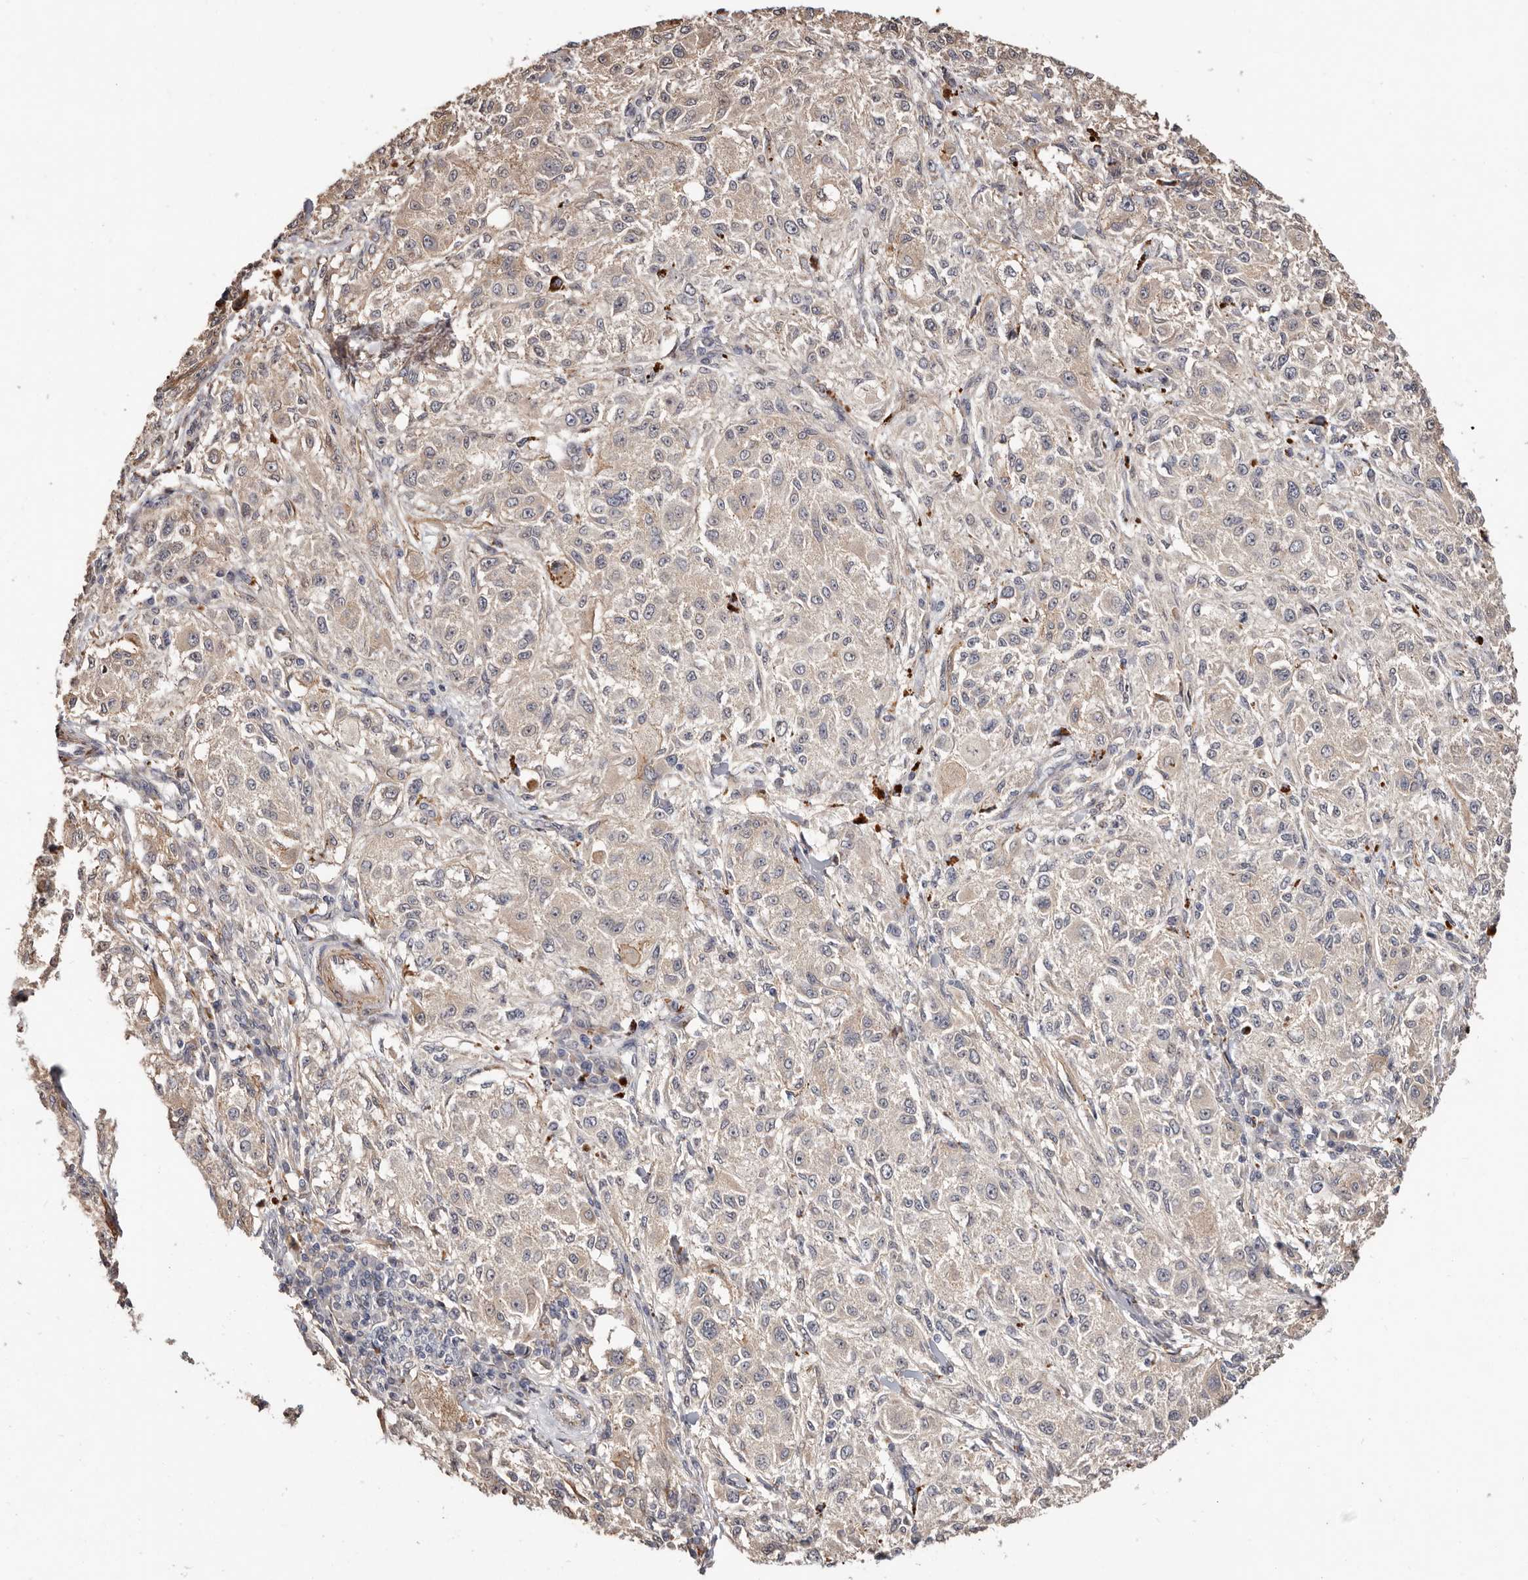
{"staining": {"intensity": "weak", "quantity": "<25%", "location": "cytoplasmic/membranous"}, "tissue": "melanoma", "cell_type": "Tumor cells", "image_type": "cancer", "snomed": [{"axis": "morphology", "description": "Necrosis, NOS"}, {"axis": "morphology", "description": "Malignant melanoma, NOS"}, {"axis": "topography", "description": "Skin"}], "caption": "IHC photomicrograph of neoplastic tissue: melanoma stained with DAB (3,3'-diaminobenzidine) exhibits no significant protein positivity in tumor cells.", "gene": "TRIP13", "patient": {"sex": "female", "age": 87}}